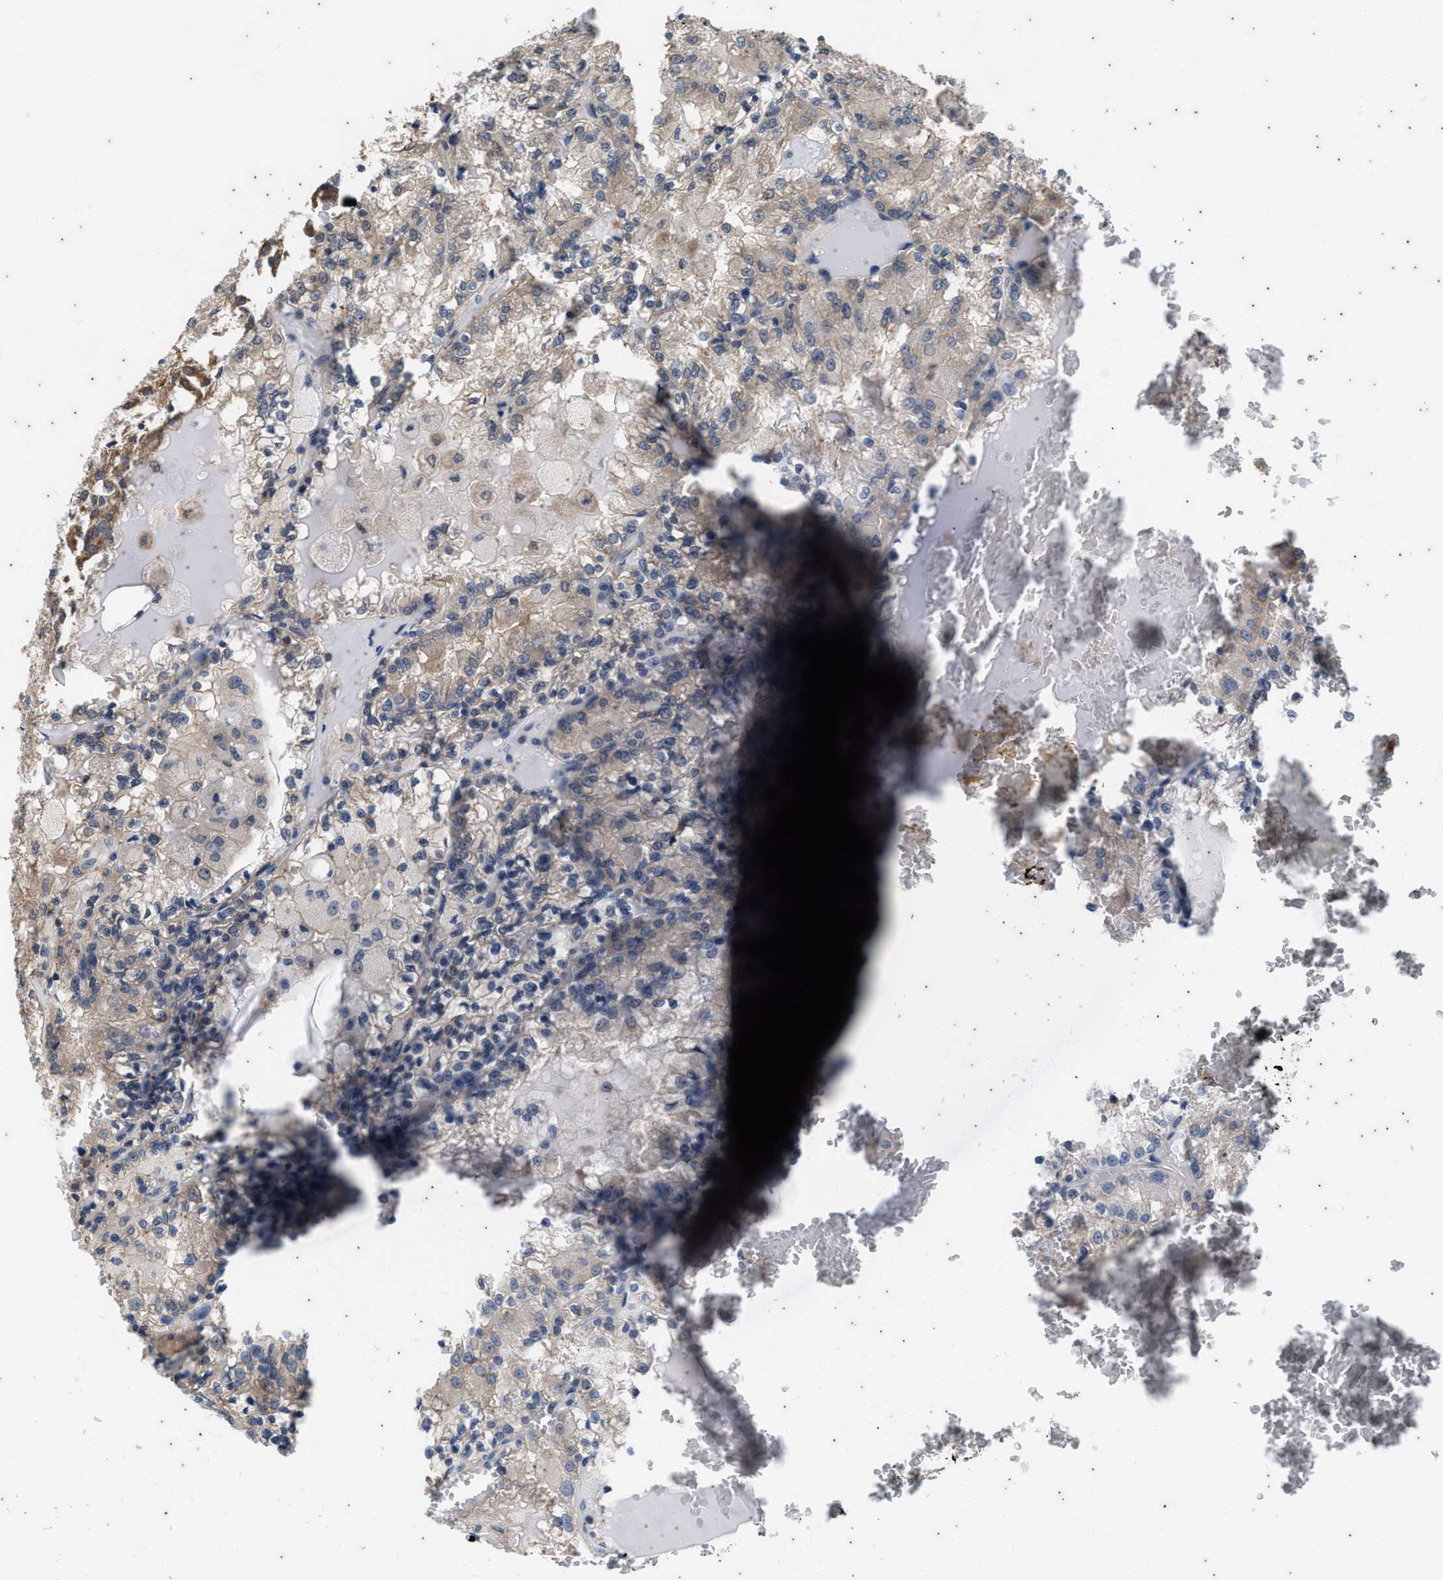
{"staining": {"intensity": "weak", "quantity": ">75%", "location": "cytoplasmic/membranous"}, "tissue": "renal cancer", "cell_type": "Tumor cells", "image_type": "cancer", "snomed": [{"axis": "morphology", "description": "Adenocarcinoma, NOS"}, {"axis": "topography", "description": "Kidney"}], "caption": "Adenocarcinoma (renal) stained for a protein reveals weak cytoplasmic/membranous positivity in tumor cells. The protein of interest is stained brown, and the nuclei are stained in blue (DAB IHC with brightfield microscopy, high magnification).", "gene": "COX19", "patient": {"sex": "female", "age": 56}}